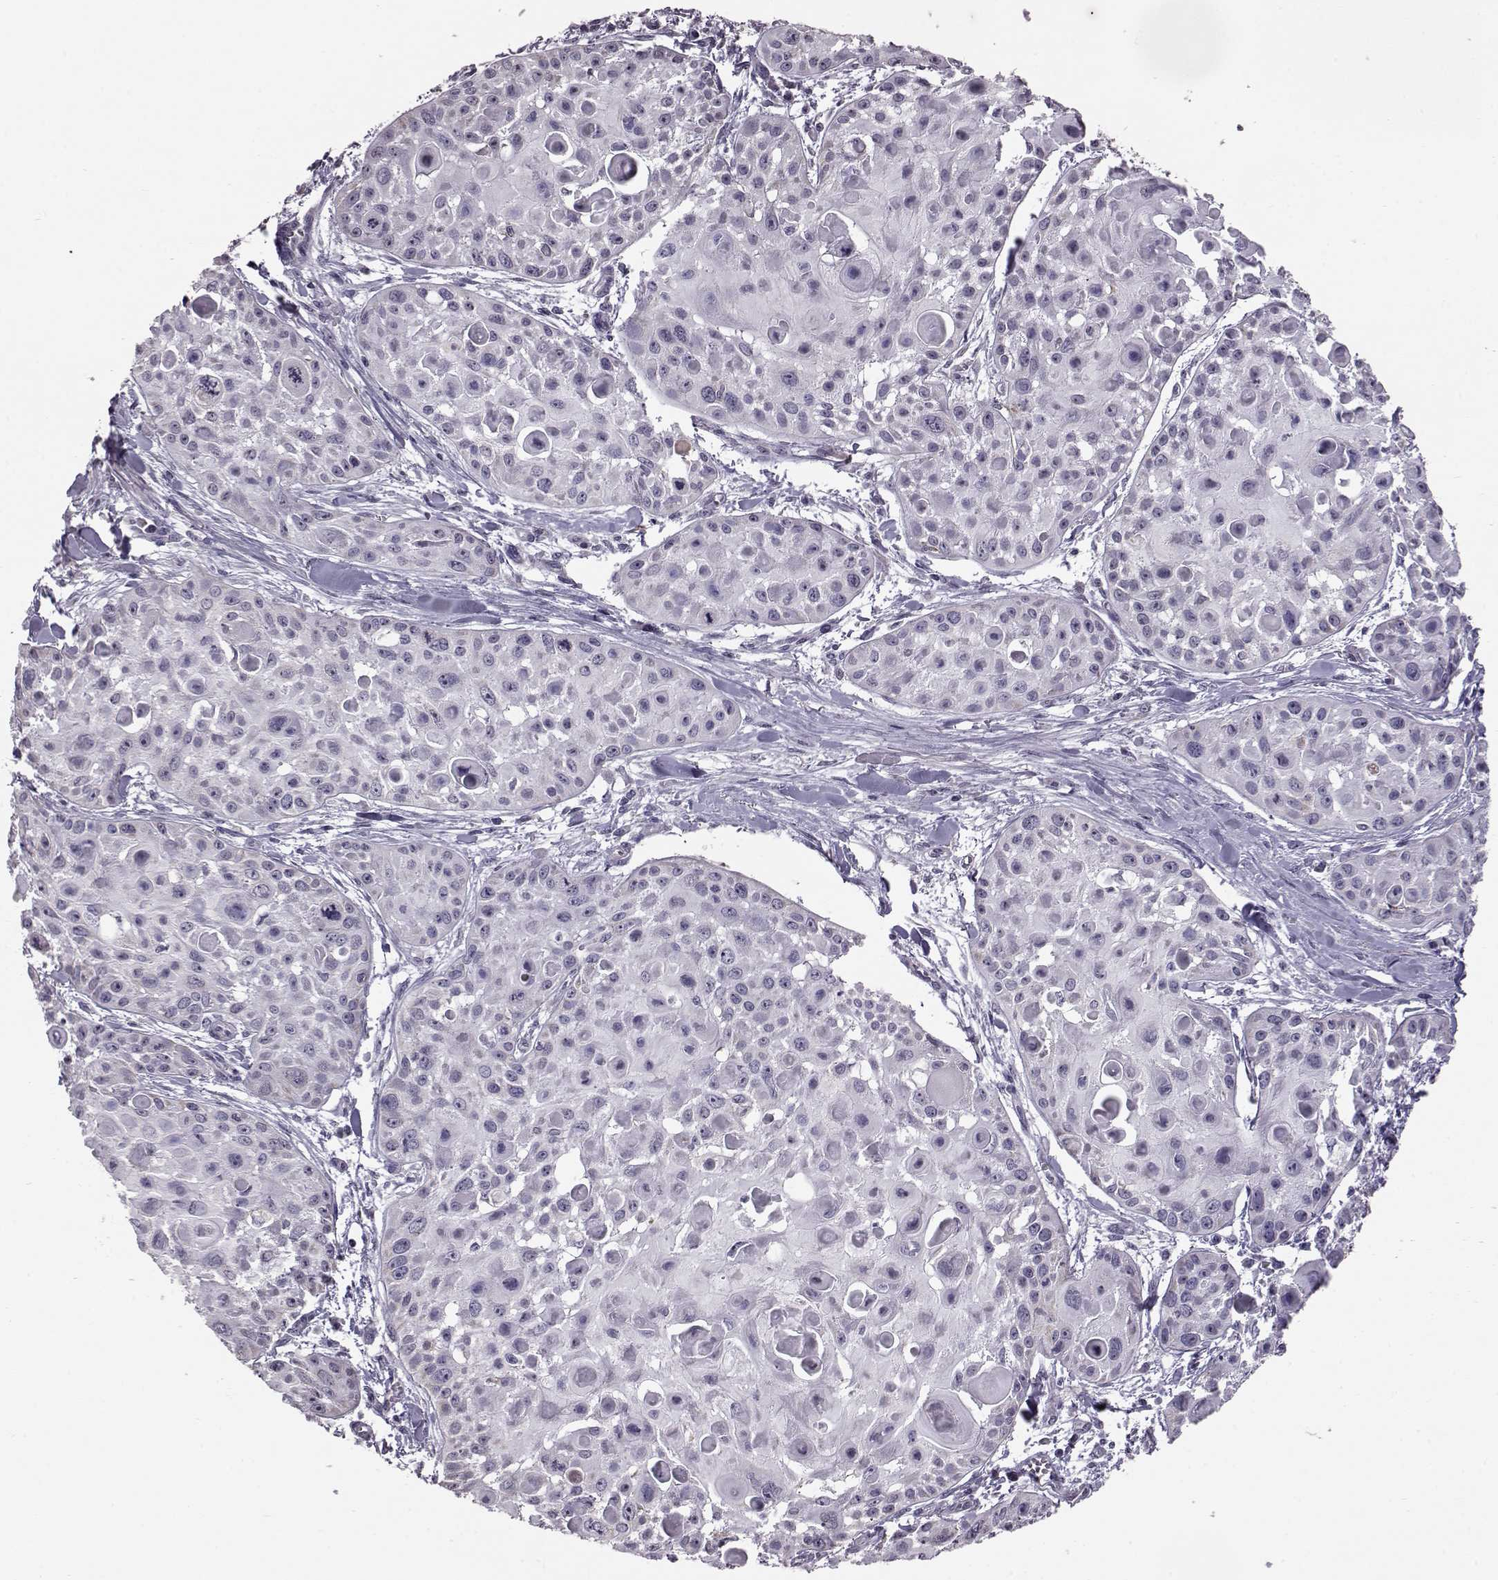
{"staining": {"intensity": "negative", "quantity": "none", "location": "none"}, "tissue": "skin cancer", "cell_type": "Tumor cells", "image_type": "cancer", "snomed": [{"axis": "morphology", "description": "Squamous cell carcinoma, NOS"}, {"axis": "topography", "description": "Skin"}, {"axis": "topography", "description": "Anal"}], "caption": "IHC image of skin squamous cell carcinoma stained for a protein (brown), which displays no staining in tumor cells.", "gene": "ALDH3A1", "patient": {"sex": "female", "age": 75}}